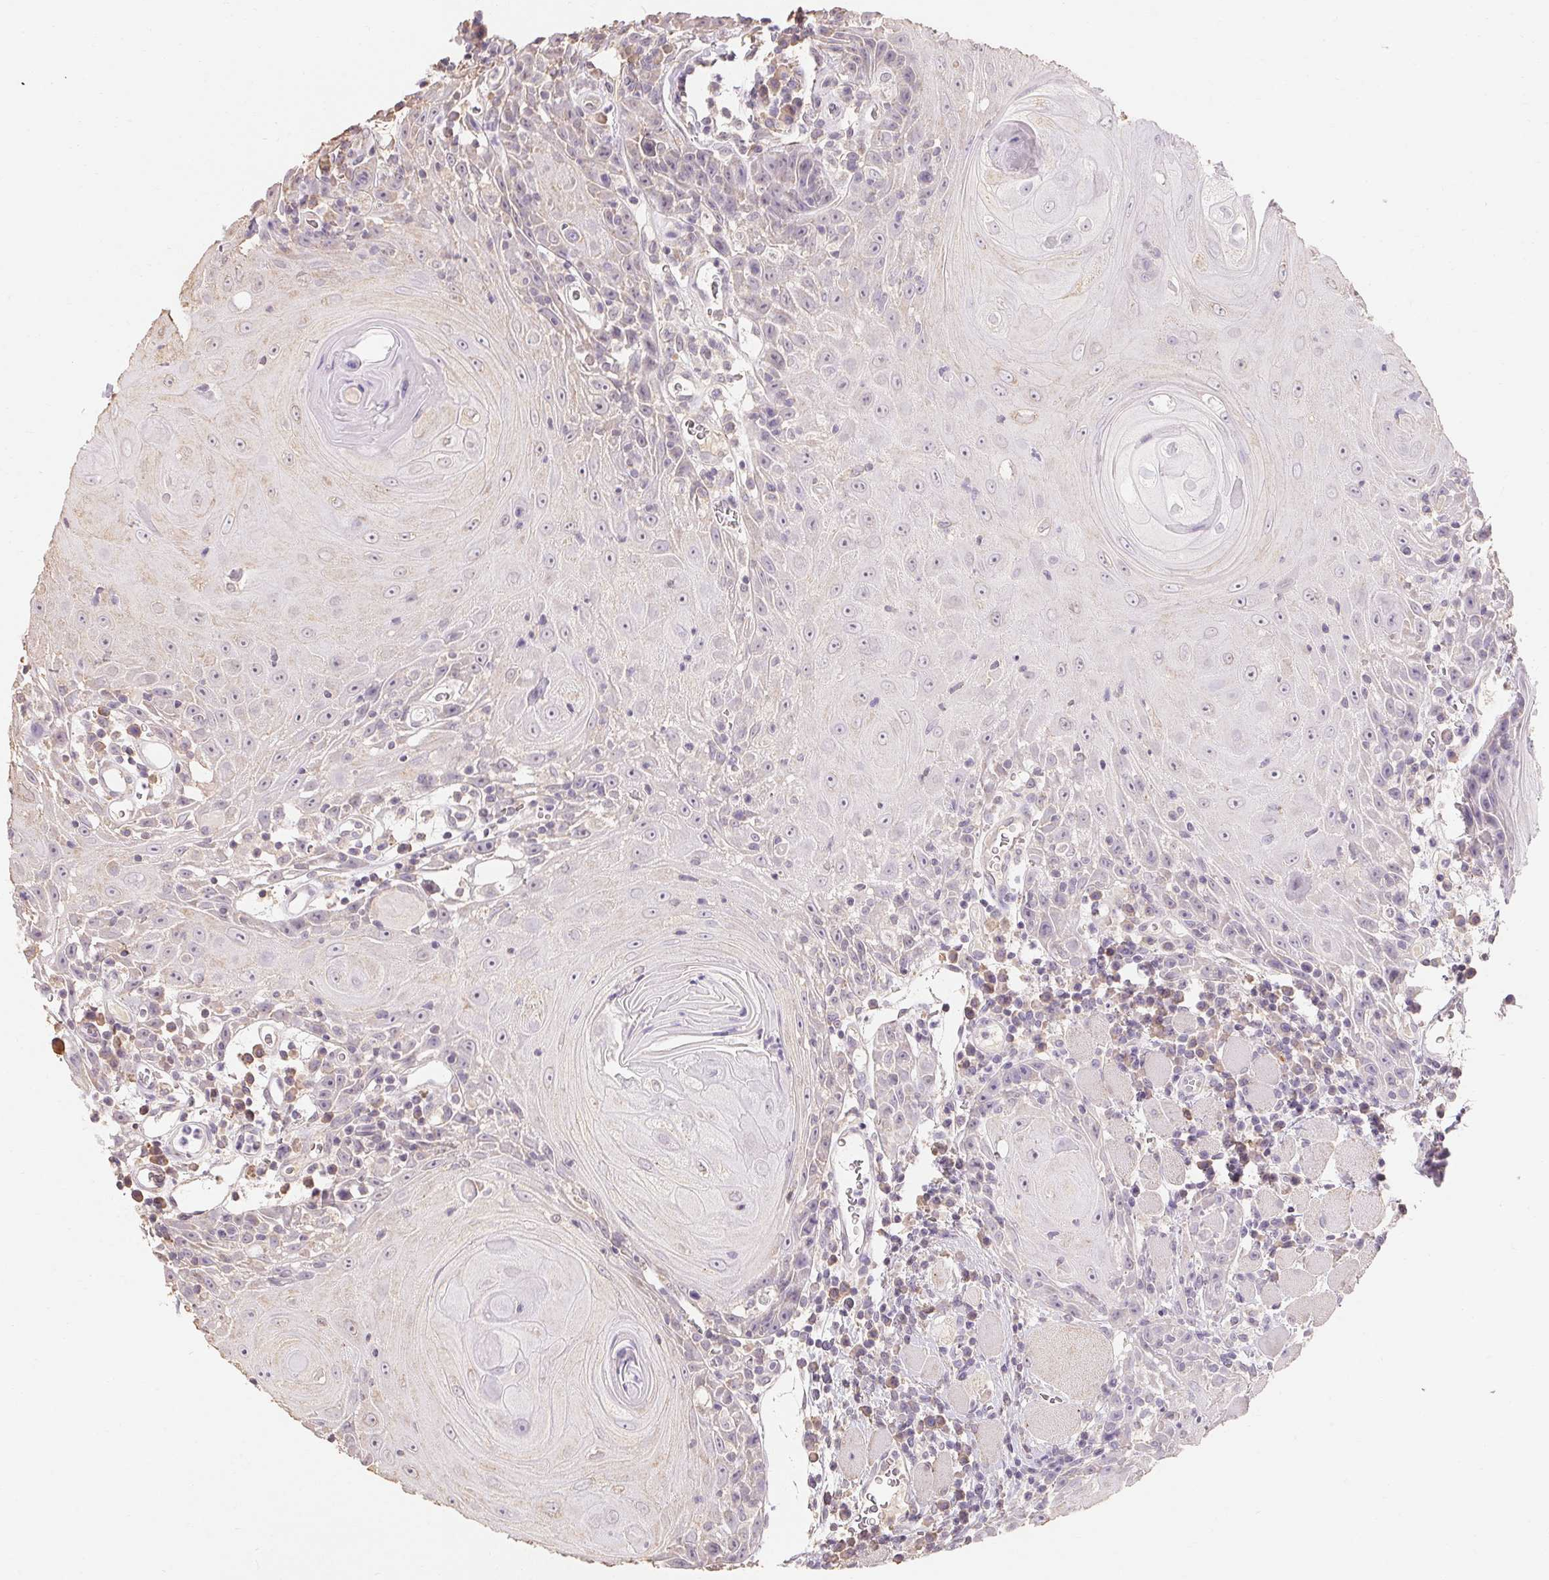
{"staining": {"intensity": "weak", "quantity": "<25%", "location": "nuclear"}, "tissue": "head and neck cancer", "cell_type": "Tumor cells", "image_type": "cancer", "snomed": [{"axis": "morphology", "description": "Squamous cell carcinoma, NOS"}, {"axis": "topography", "description": "Head-Neck"}], "caption": "DAB immunohistochemical staining of human head and neck squamous cell carcinoma shows no significant positivity in tumor cells.", "gene": "MAP7D2", "patient": {"sex": "male", "age": 52}}